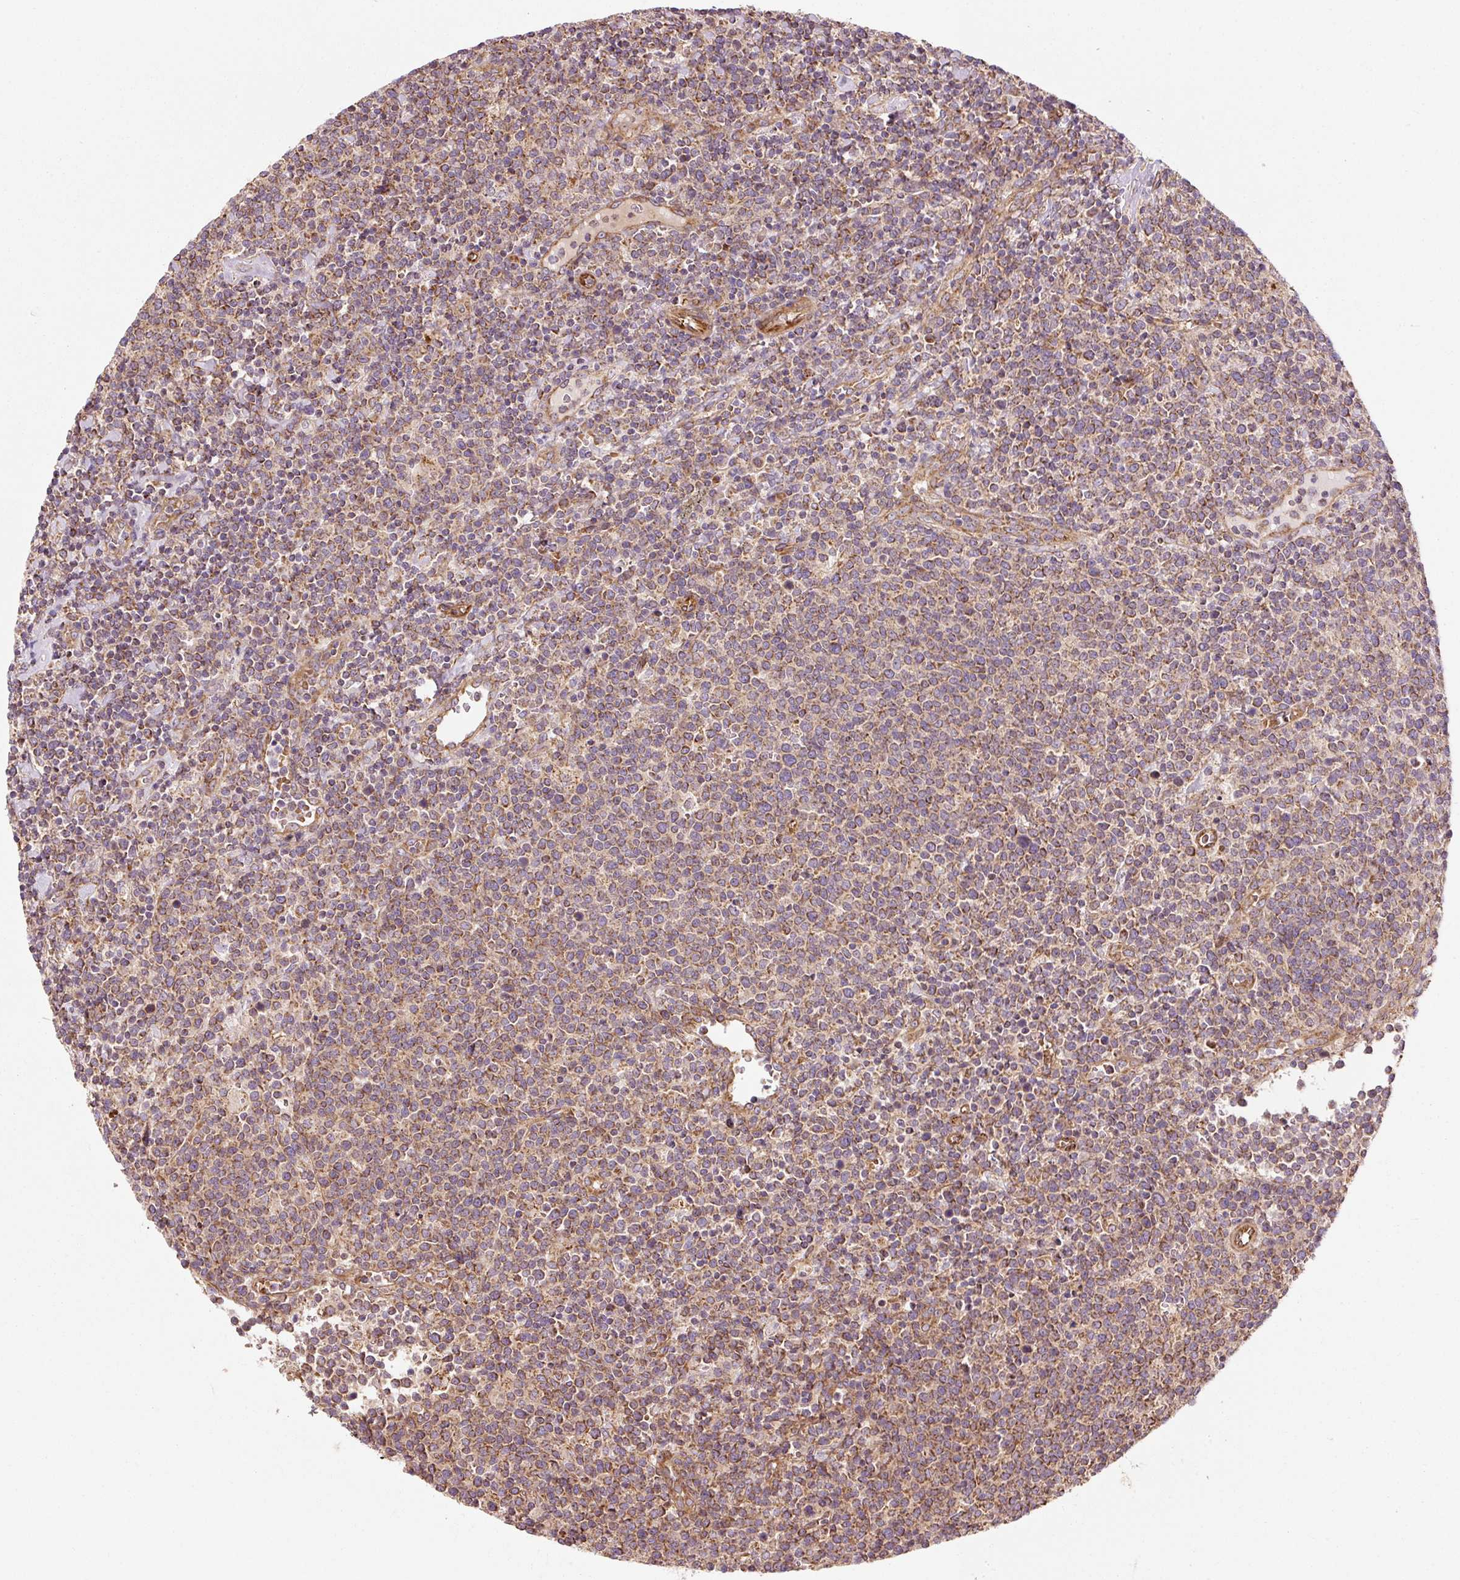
{"staining": {"intensity": "moderate", "quantity": ">75%", "location": "cytoplasmic/membranous"}, "tissue": "lymphoma", "cell_type": "Tumor cells", "image_type": "cancer", "snomed": [{"axis": "morphology", "description": "Malignant lymphoma, non-Hodgkin's type, High grade"}, {"axis": "topography", "description": "Lymph node"}], "caption": "Lymphoma stained with a protein marker displays moderate staining in tumor cells.", "gene": "ISCU", "patient": {"sex": "male", "age": 61}}